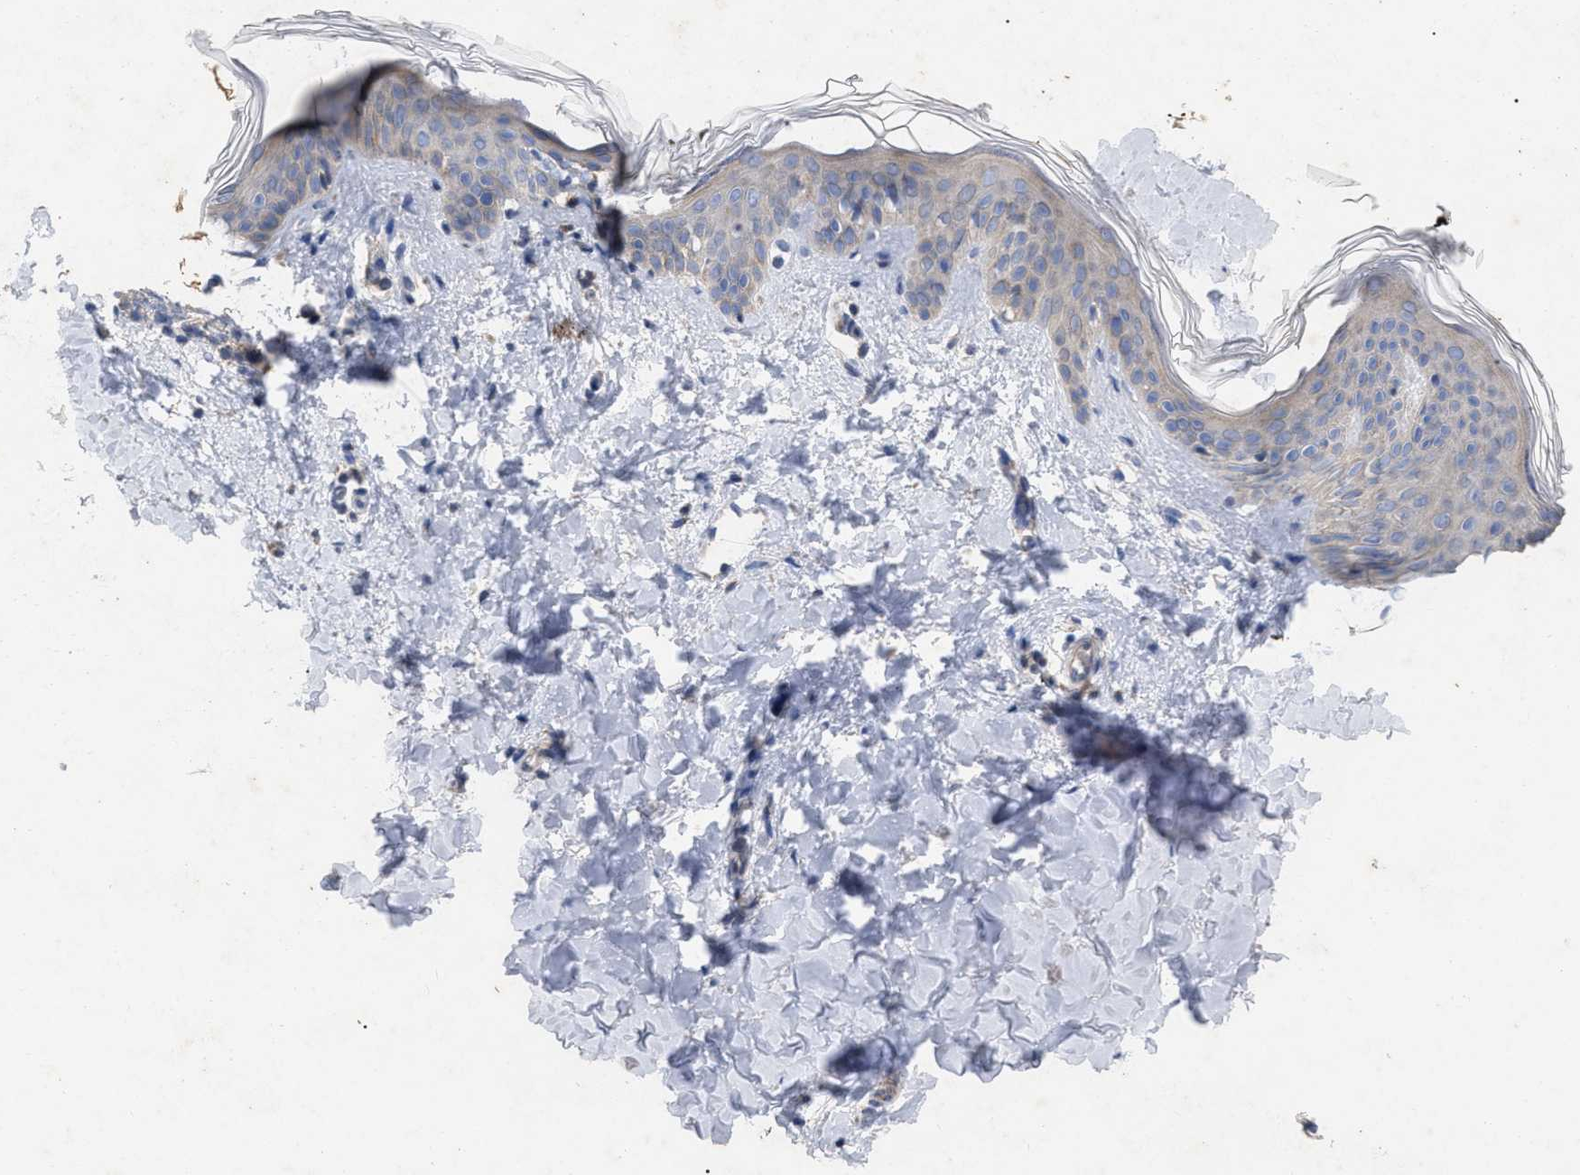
{"staining": {"intensity": "negative", "quantity": "none", "location": "none"}, "tissue": "skin", "cell_type": "Fibroblasts", "image_type": "normal", "snomed": [{"axis": "morphology", "description": "Normal tissue, NOS"}, {"axis": "topography", "description": "Skin"}], "caption": "Immunohistochemical staining of unremarkable skin exhibits no significant staining in fibroblasts. (Immunohistochemistry (ihc), brightfield microscopy, high magnification).", "gene": "VIP", "patient": {"sex": "female", "age": 17}}